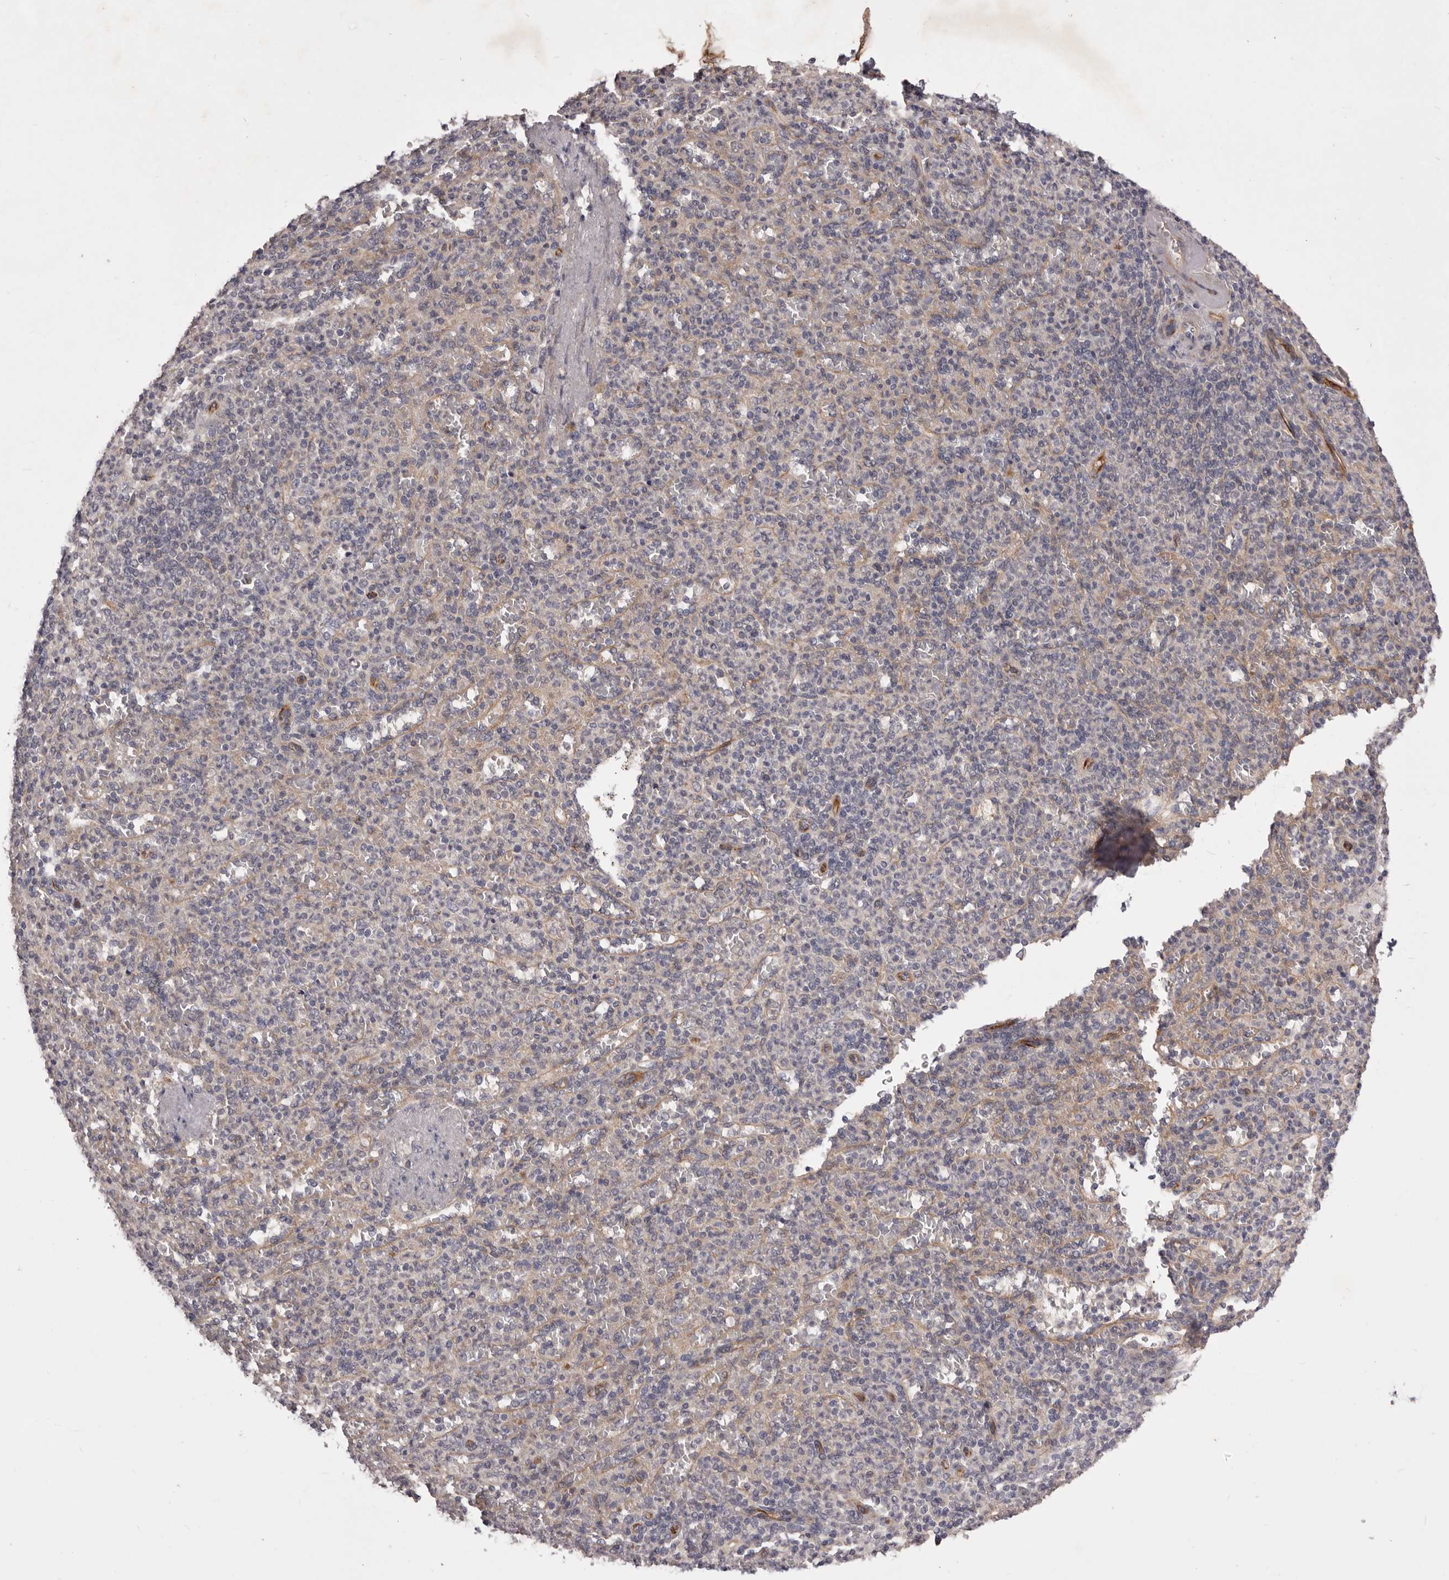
{"staining": {"intensity": "negative", "quantity": "none", "location": "none"}, "tissue": "spleen", "cell_type": "Cells in red pulp", "image_type": "normal", "snomed": [{"axis": "morphology", "description": "Normal tissue, NOS"}, {"axis": "topography", "description": "Spleen"}], "caption": "An immunohistochemistry (IHC) histopathology image of normal spleen is shown. There is no staining in cells in red pulp of spleen.", "gene": "PNRC1", "patient": {"sex": "female", "age": 74}}